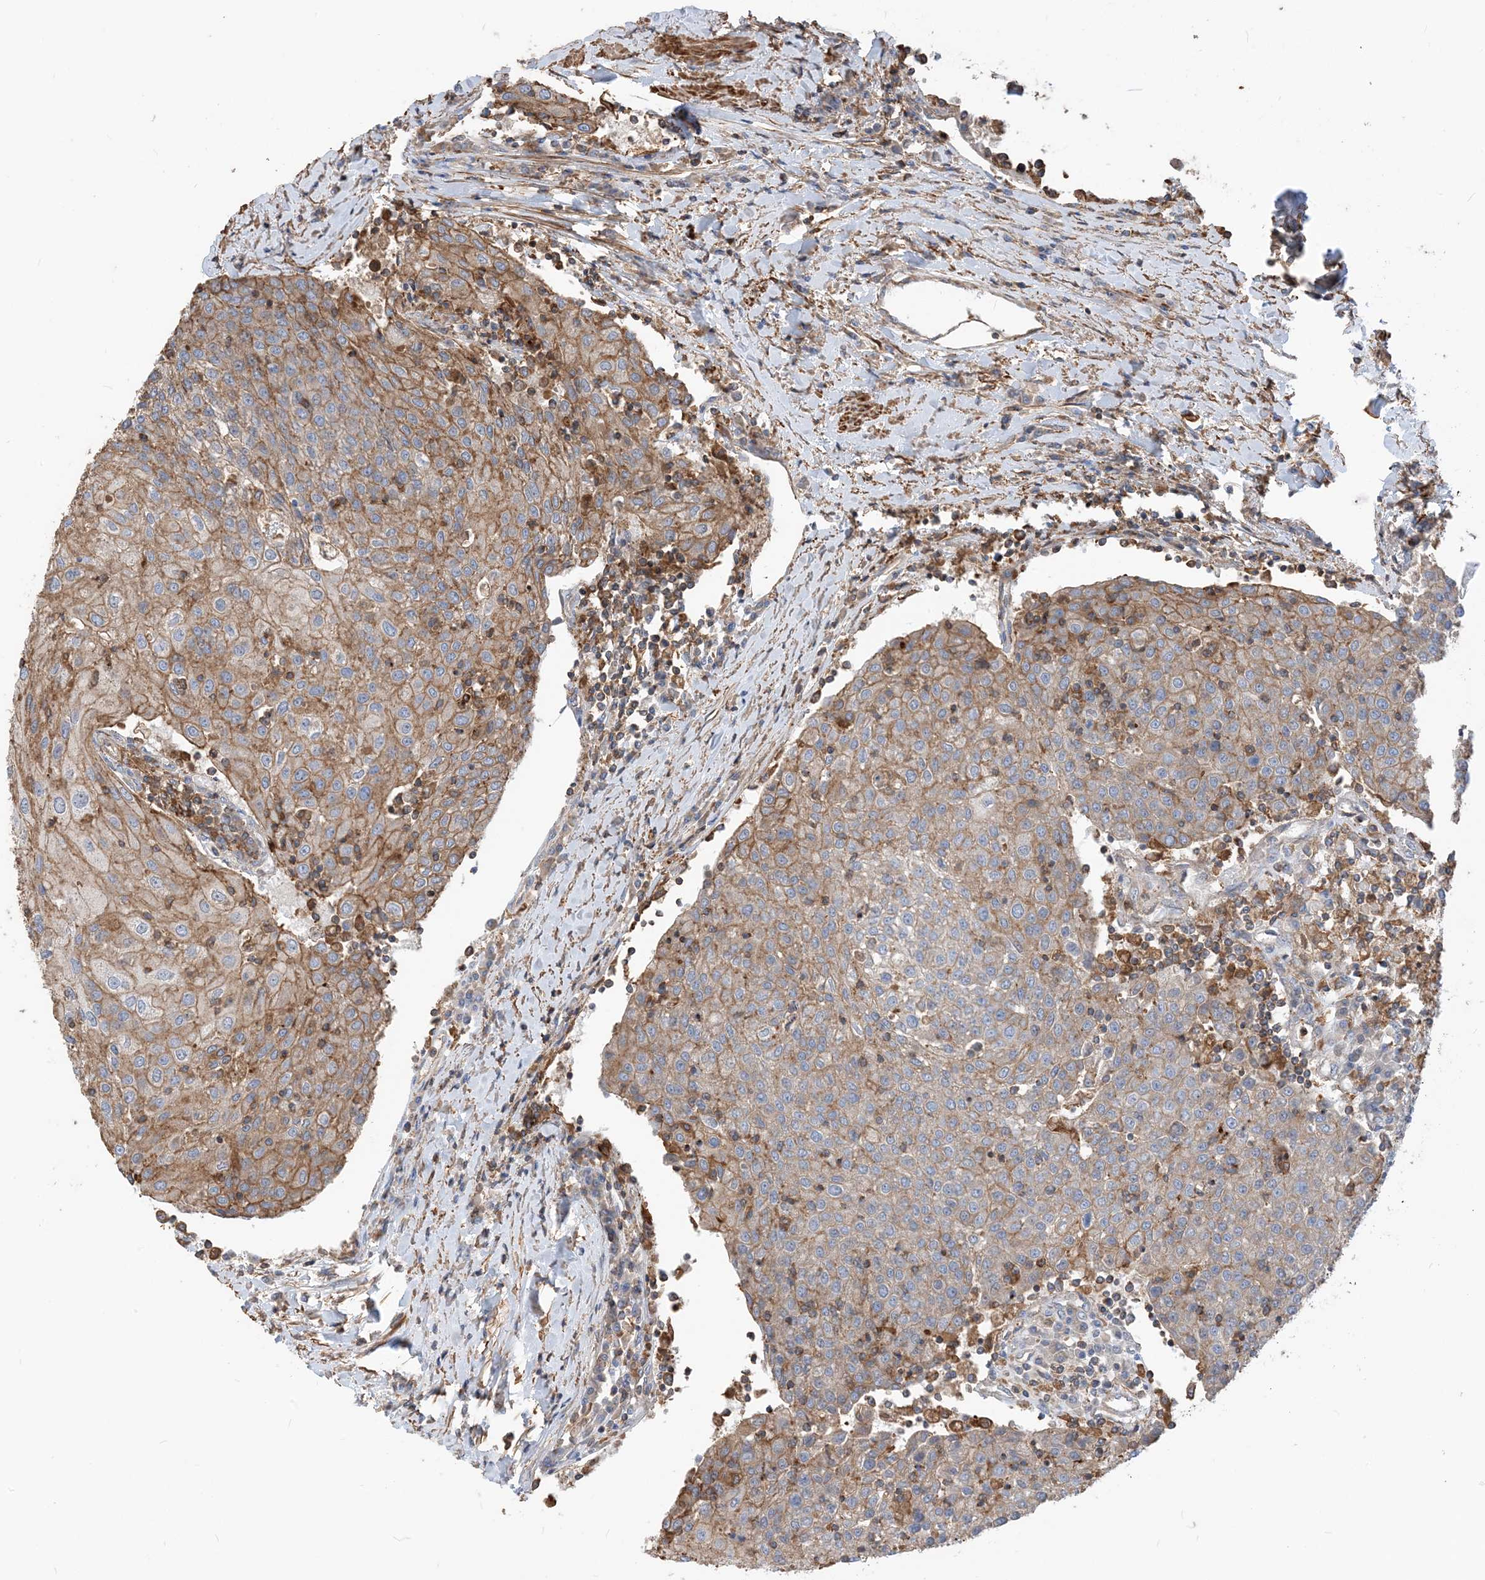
{"staining": {"intensity": "moderate", "quantity": "25%-75%", "location": "cytoplasmic/membranous"}, "tissue": "urothelial cancer", "cell_type": "Tumor cells", "image_type": "cancer", "snomed": [{"axis": "morphology", "description": "Urothelial carcinoma, High grade"}, {"axis": "topography", "description": "Urinary bladder"}], "caption": "An image of human urothelial cancer stained for a protein displays moderate cytoplasmic/membranous brown staining in tumor cells.", "gene": "PARVG", "patient": {"sex": "female", "age": 85}}